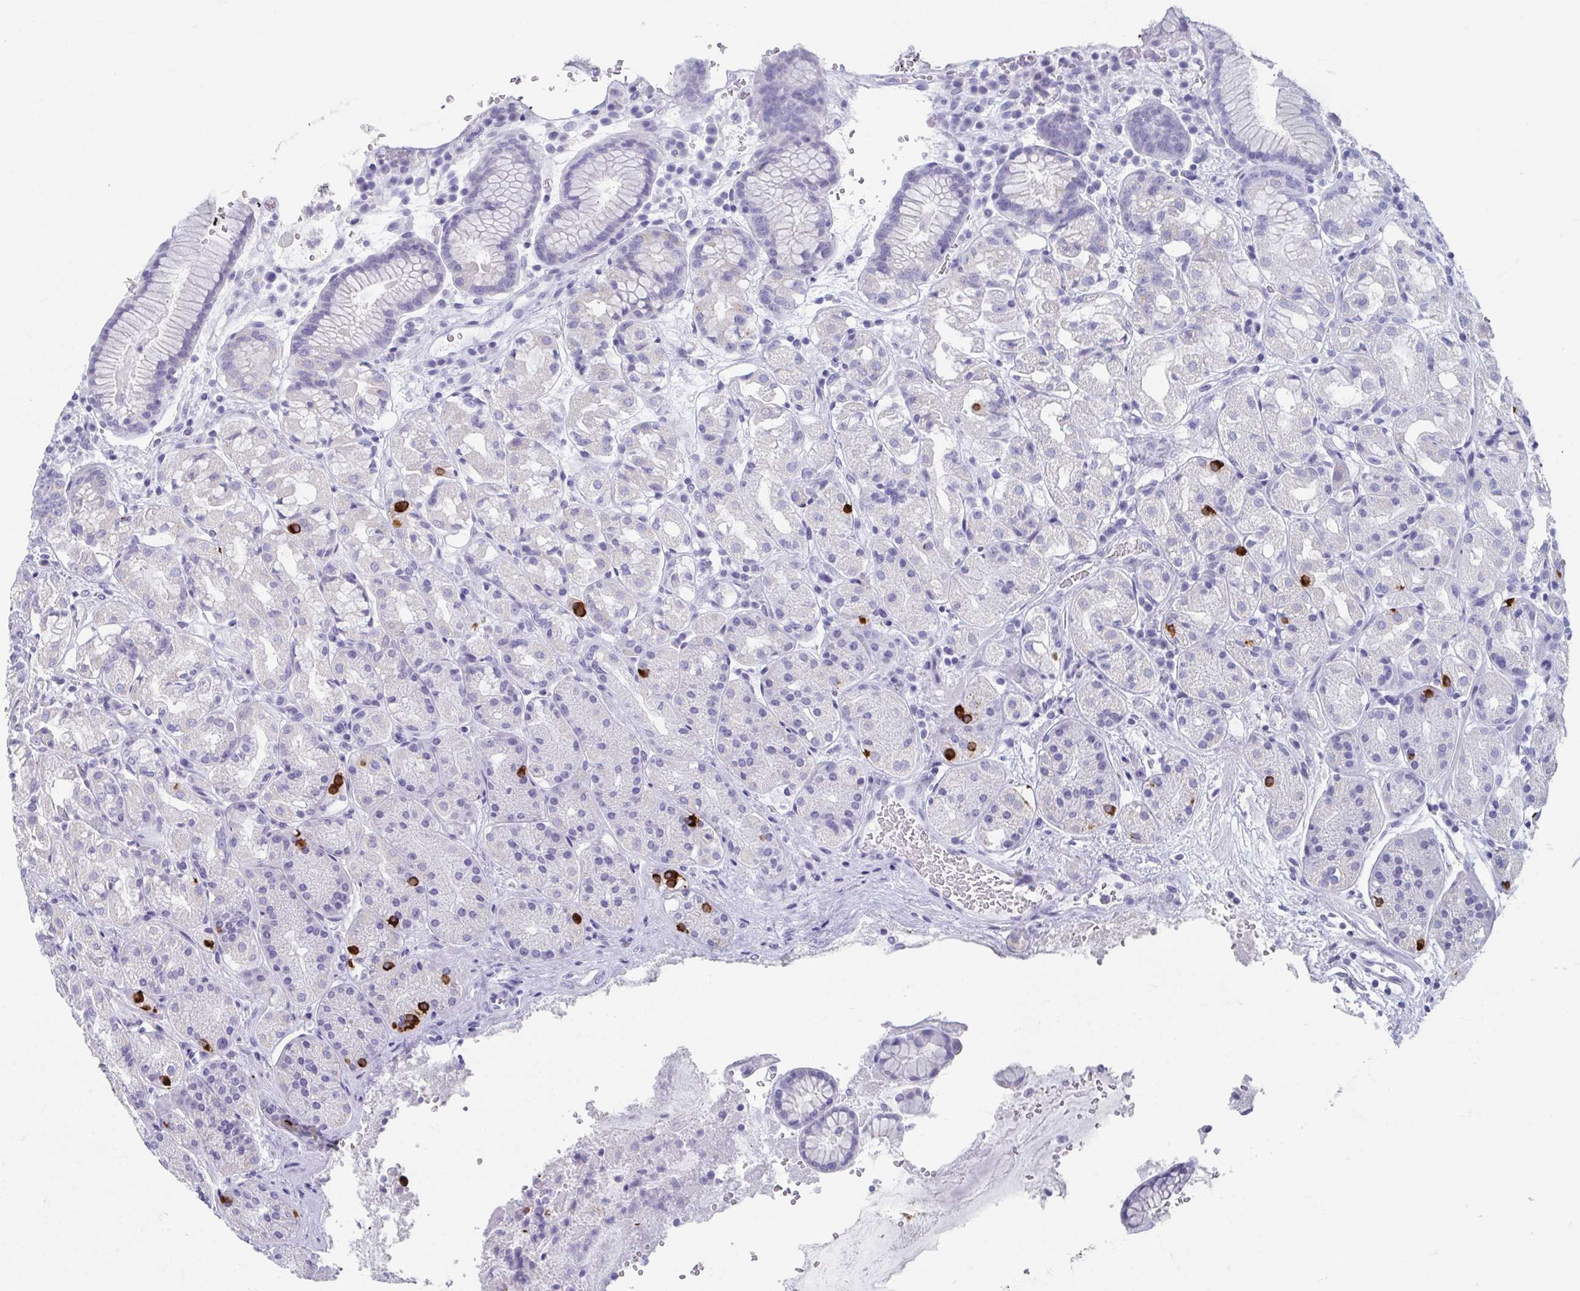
{"staining": {"intensity": "strong", "quantity": "<25%", "location": "cytoplasmic/membranous"}, "tissue": "stomach", "cell_type": "Glandular cells", "image_type": "normal", "snomed": [{"axis": "morphology", "description": "Normal tissue, NOS"}, {"axis": "topography", "description": "Stomach"}, {"axis": "topography", "description": "Stomach, lower"}], "caption": "IHC photomicrograph of unremarkable stomach: human stomach stained using IHC displays medium levels of strong protein expression localized specifically in the cytoplasmic/membranous of glandular cells, appearing as a cytoplasmic/membranous brown color.", "gene": "GHRL", "patient": {"sex": "female", "age": 56}}